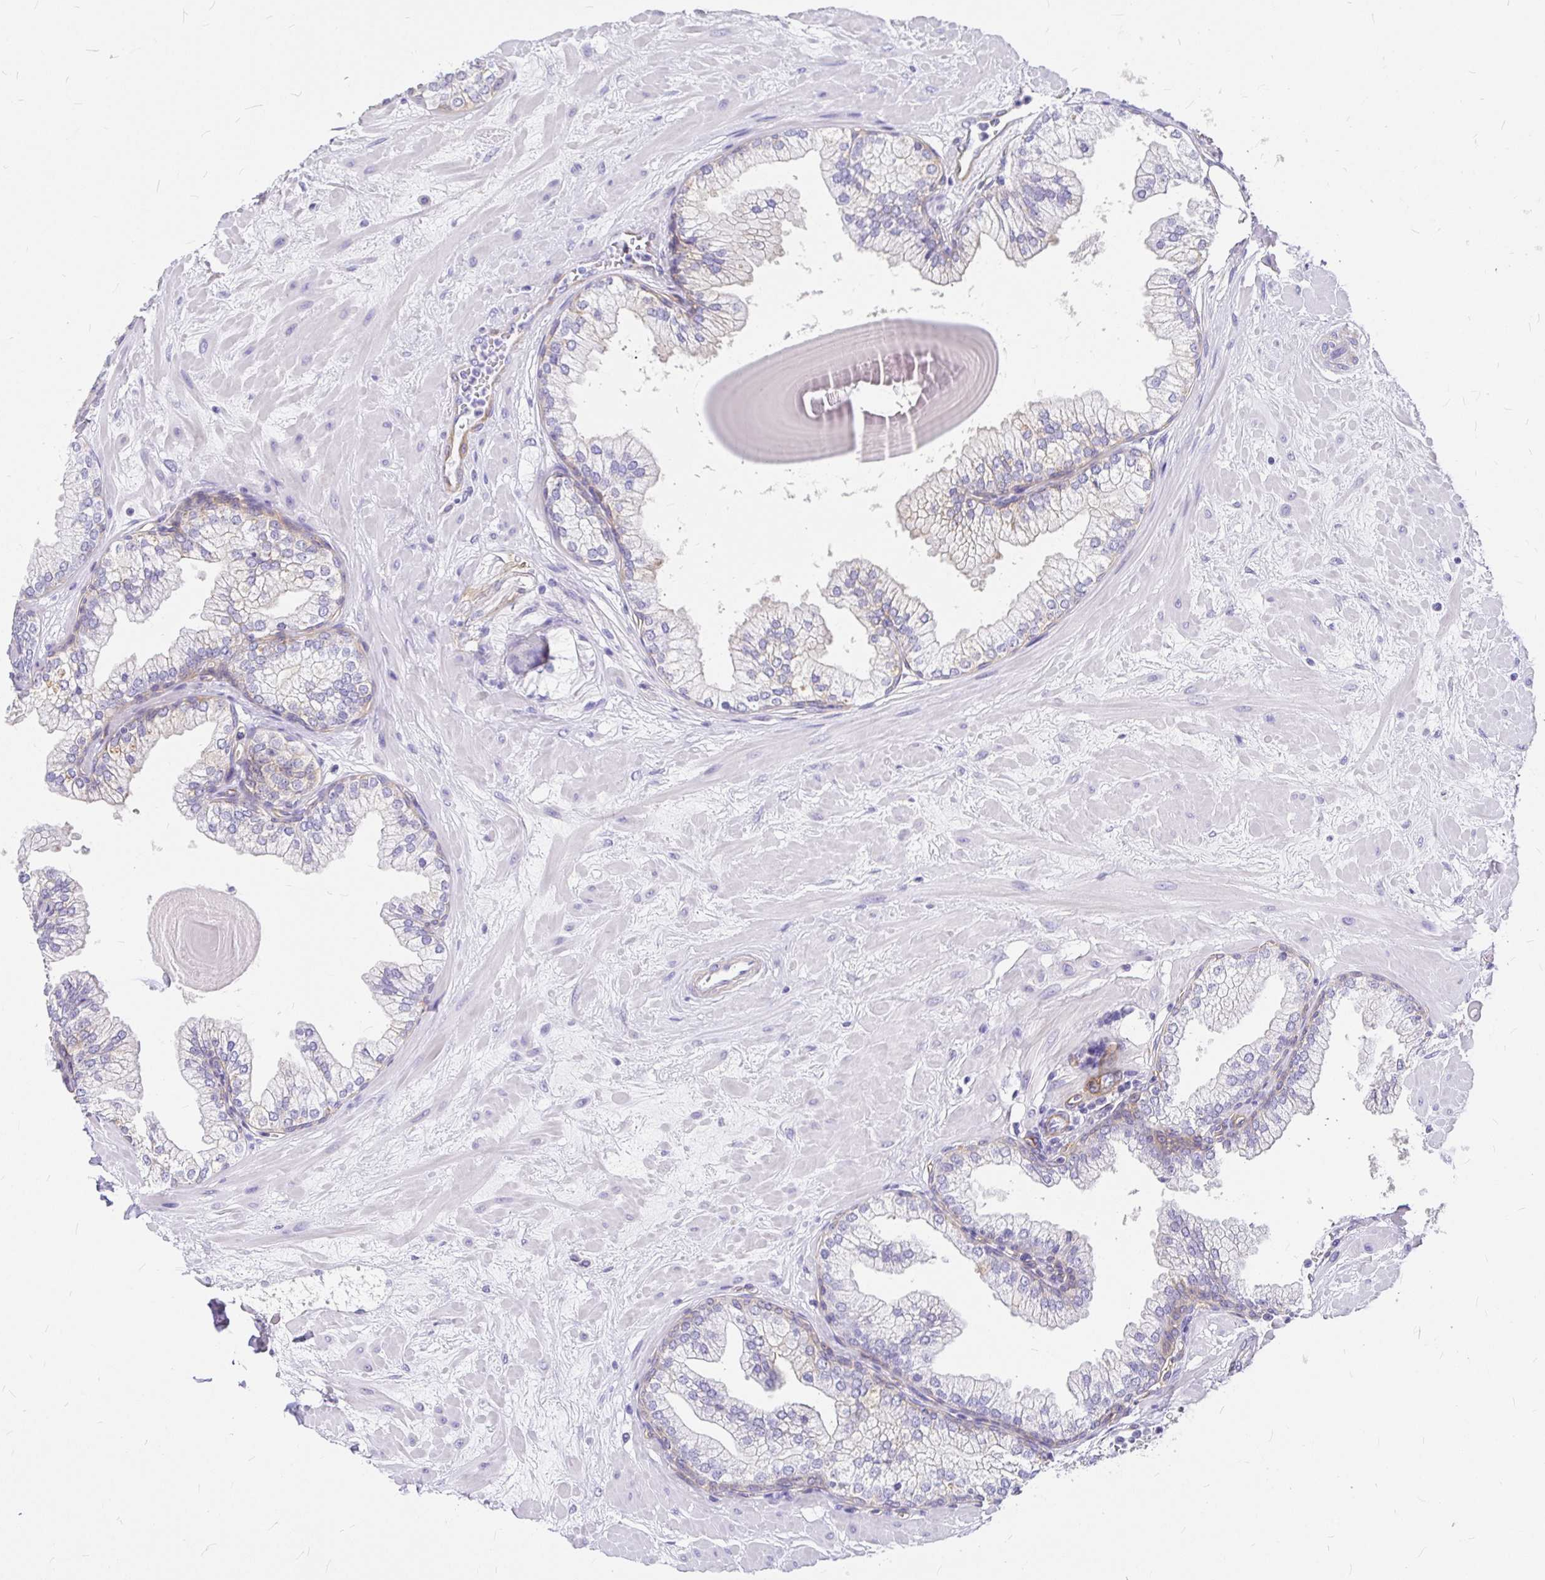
{"staining": {"intensity": "moderate", "quantity": "<25%", "location": "cytoplasmic/membranous"}, "tissue": "prostate", "cell_type": "Glandular cells", "image_type": "normal", "snomed": [{"axis": "morphology", "description": "Normal tissue, NOS"}, {"axis": "topography", "description": "Prostate"}, {"axis": "topography", "description": "Peripheral nerve tissue"}], "caption": "Protein staining of benign prostate displays moderate cytoplasmic/membranous expression in approximately <25% of glandular cells. The staining was performed using DAB (3,3'-diaminobenzidine) to visualize the protein expression in brown, while the nuclei were stained in blue with hematoxylin (Magnification: 20x).", "gene": "MYO1B", "patient": {"sex": "male", "age": 61}}